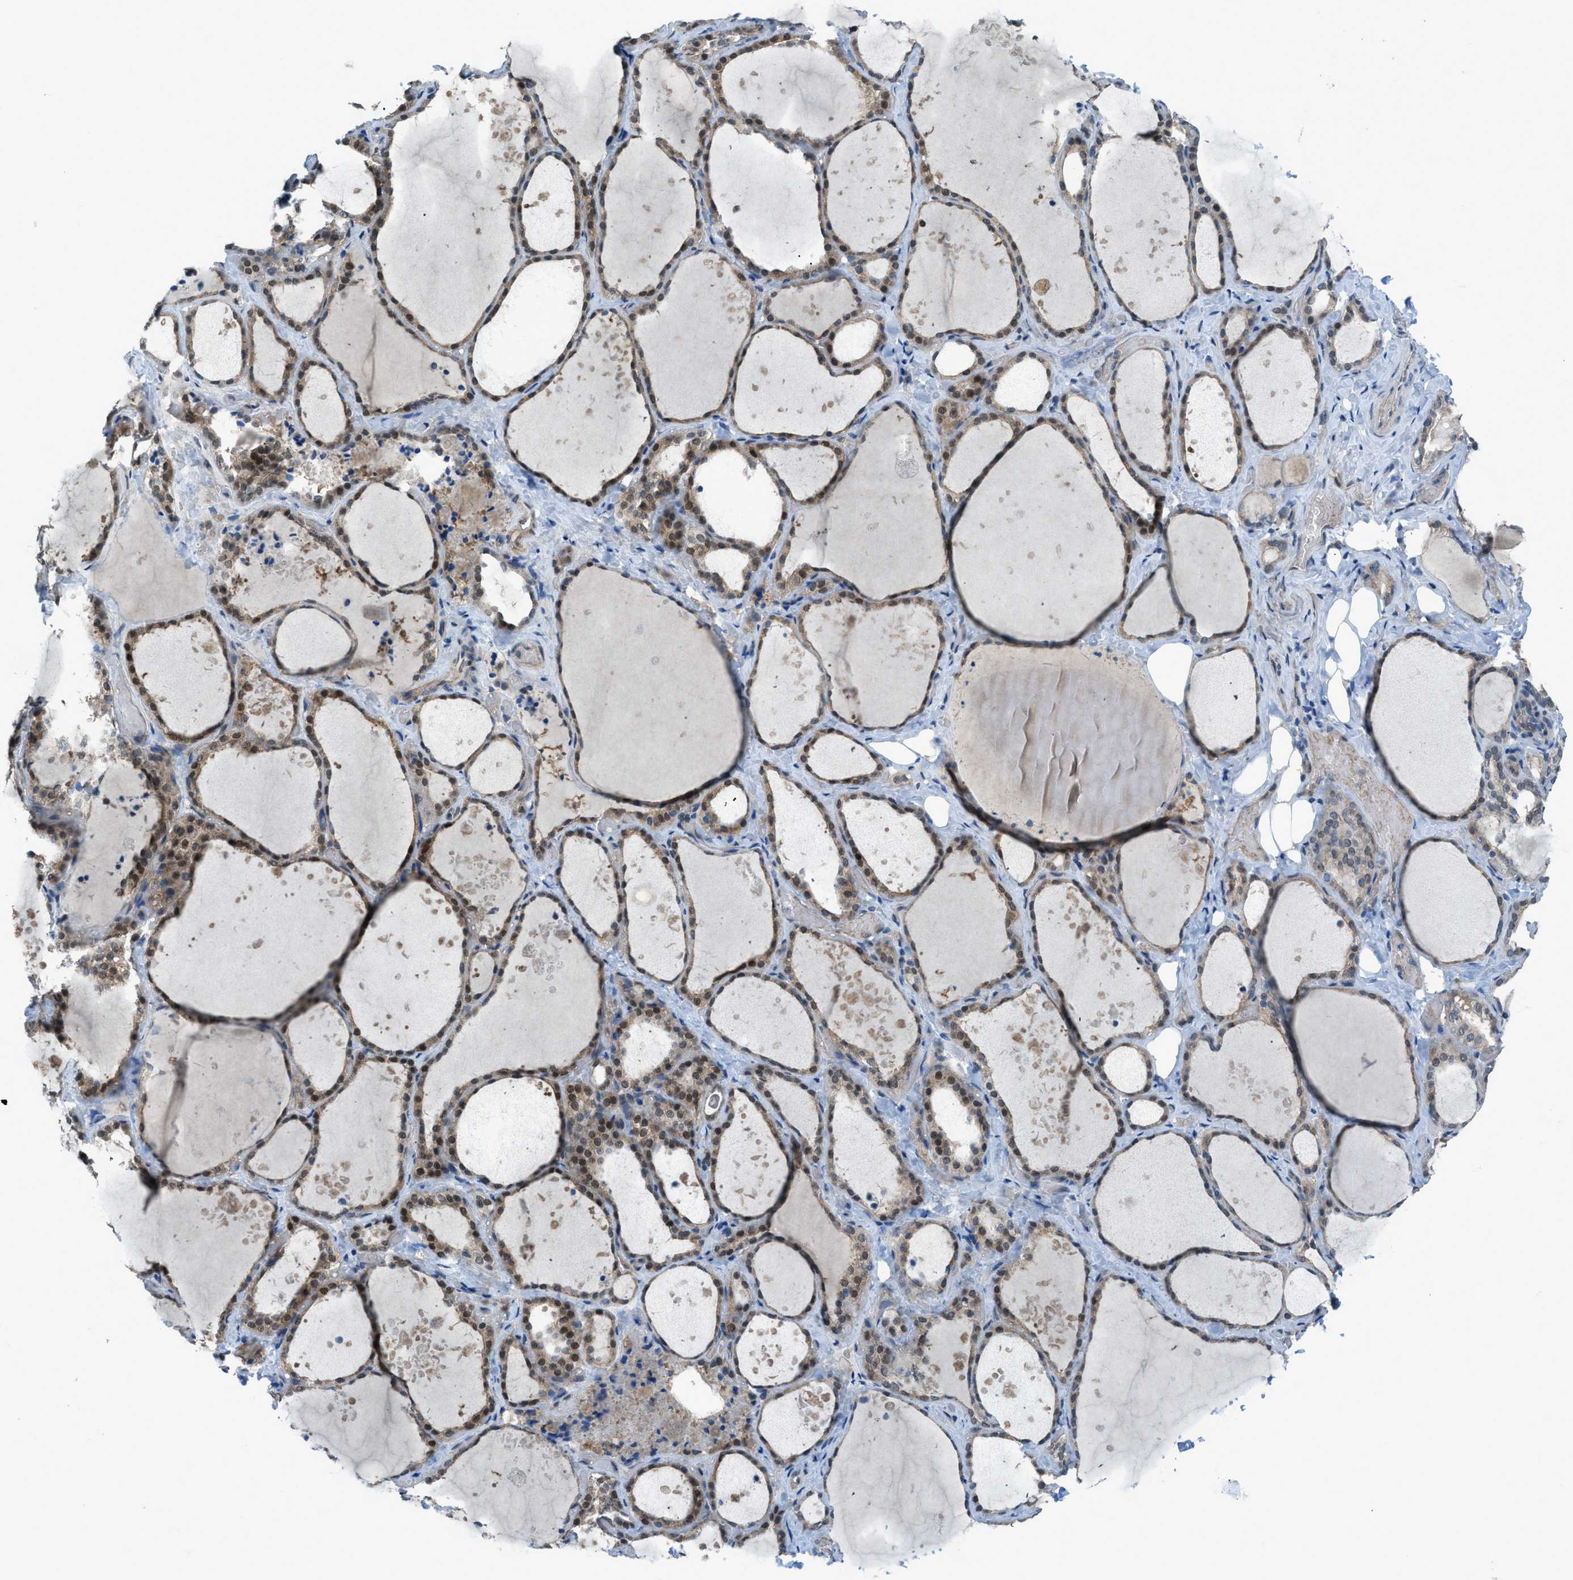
{"staining": {"intensity": "strong", "quantity": "25%-75%", "location": "cytoplasmic/membranous,nuclear"}, "tissue": "thyroid gland", "cell_type": "Glandular cells", "image_type": "normal", "snomed": [{"axis": "morphology", "description": "Normal tissue, NOS"}, {"axis": "topography", "description": "Thyroid gland"}], "caption": "Immunohistochemical staining of benign human thyroid gland demonstrates high levels of strong cytoplasmic/membranous,nuclear positivity in about 25%-75% of glandular cells.", "gene": "PRKN", "patient": {"sex": "female", "age": 44}}